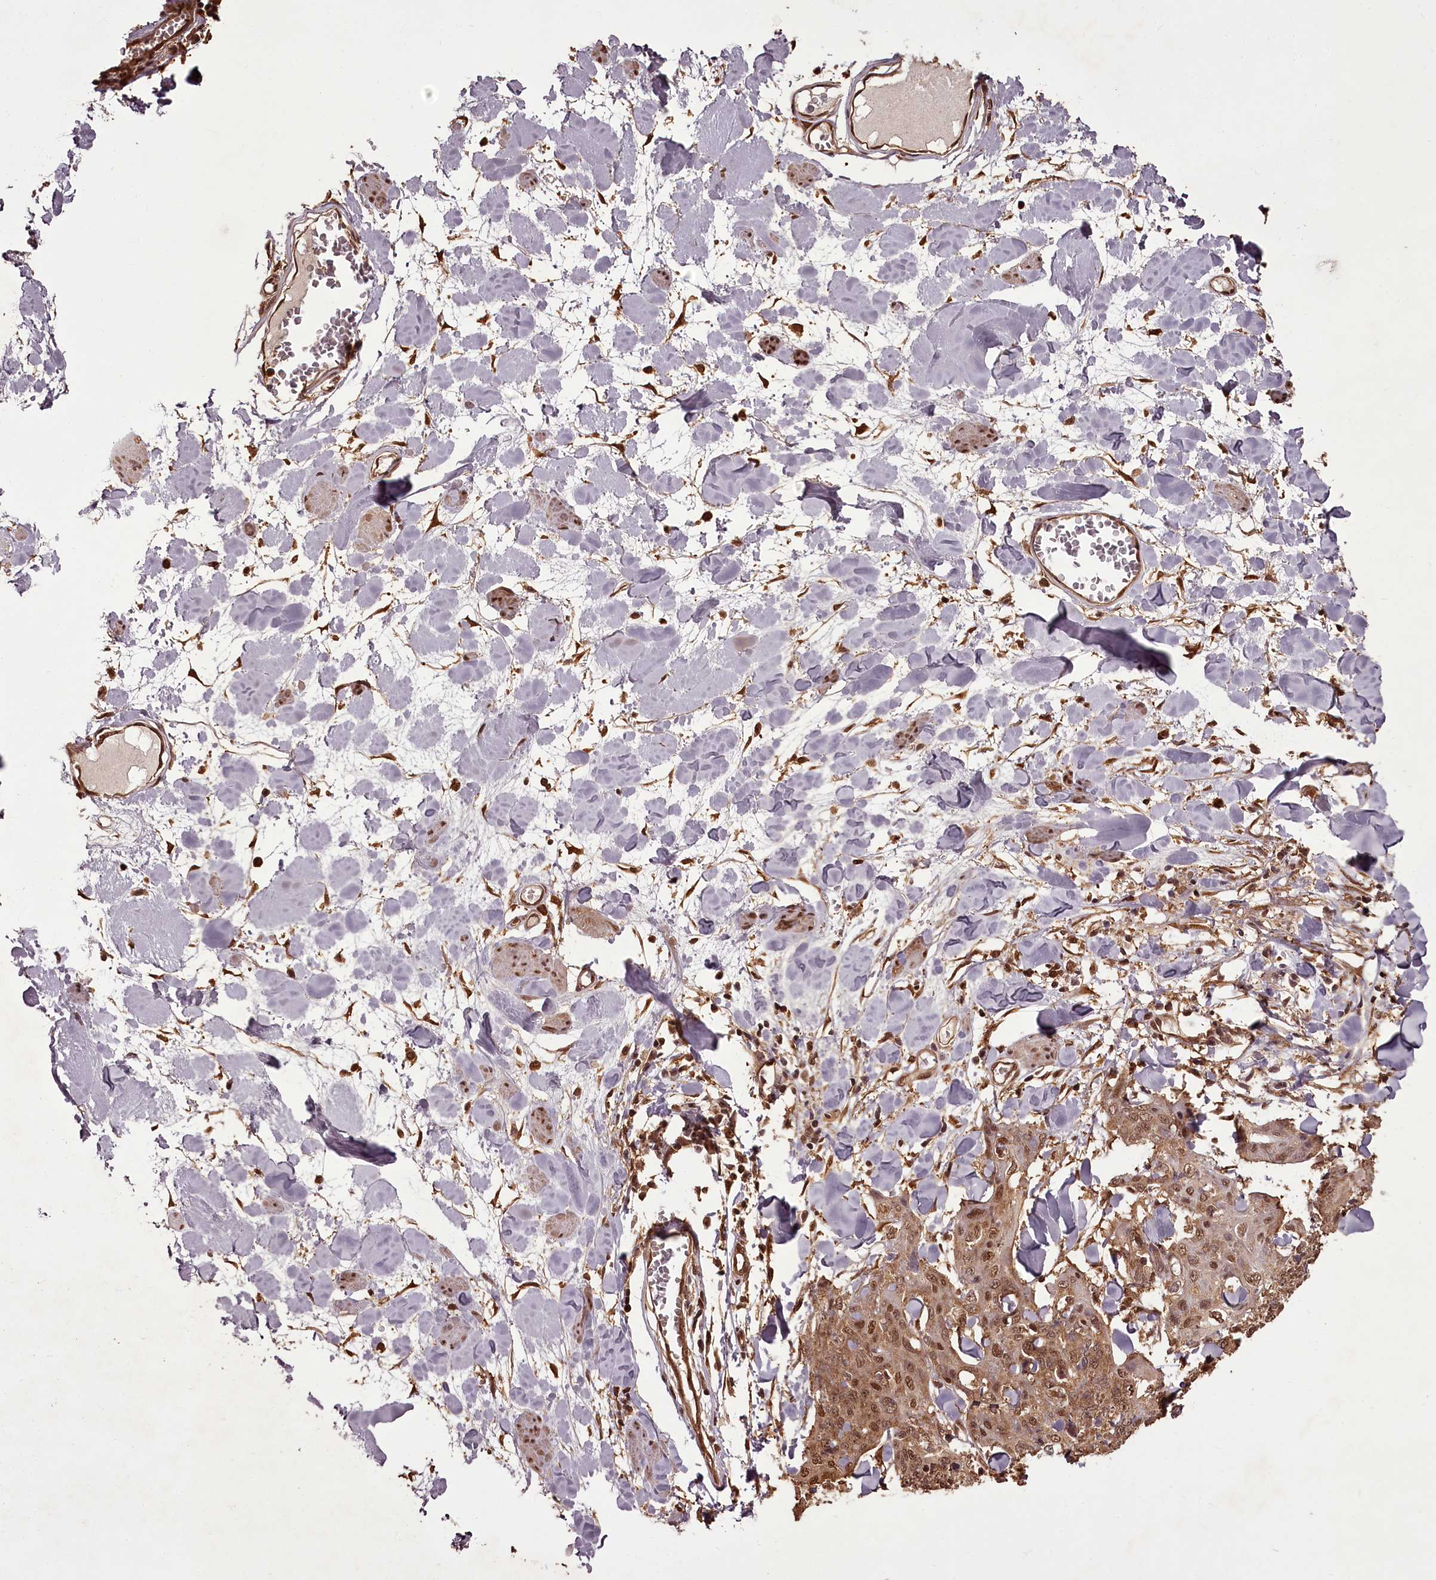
{"staining": {"intensity": "moderate", "quantity": ">75%", "location": "cytoplasmic/membranous,nuclear"}, "tissue": "skin cancer", "cell_type": "Tumor cells", "image_type": "cancer", "snomed": [{"axis": "morphology", "description": "Squamous cell carcinoma, NOS"}, {"axis": "topography", "description": "Skin"}, {"axis": "topography", "description": "Vulva"}], "caption": "Immunohistochemical staining of skin squamous cell carcinoma demonstrates medium levels of moderate cytoplasmic/membranous and nuclear protein positivity in about >75% of tumor cells. The staining was performed using DAB (3,3'-diaminobenzidine), with brown indicating positive protein expression. Nuclei are stained blue with hematoxylin.", "gene": "NPRL2", "patient": {"sex": "female", "age": 85}}